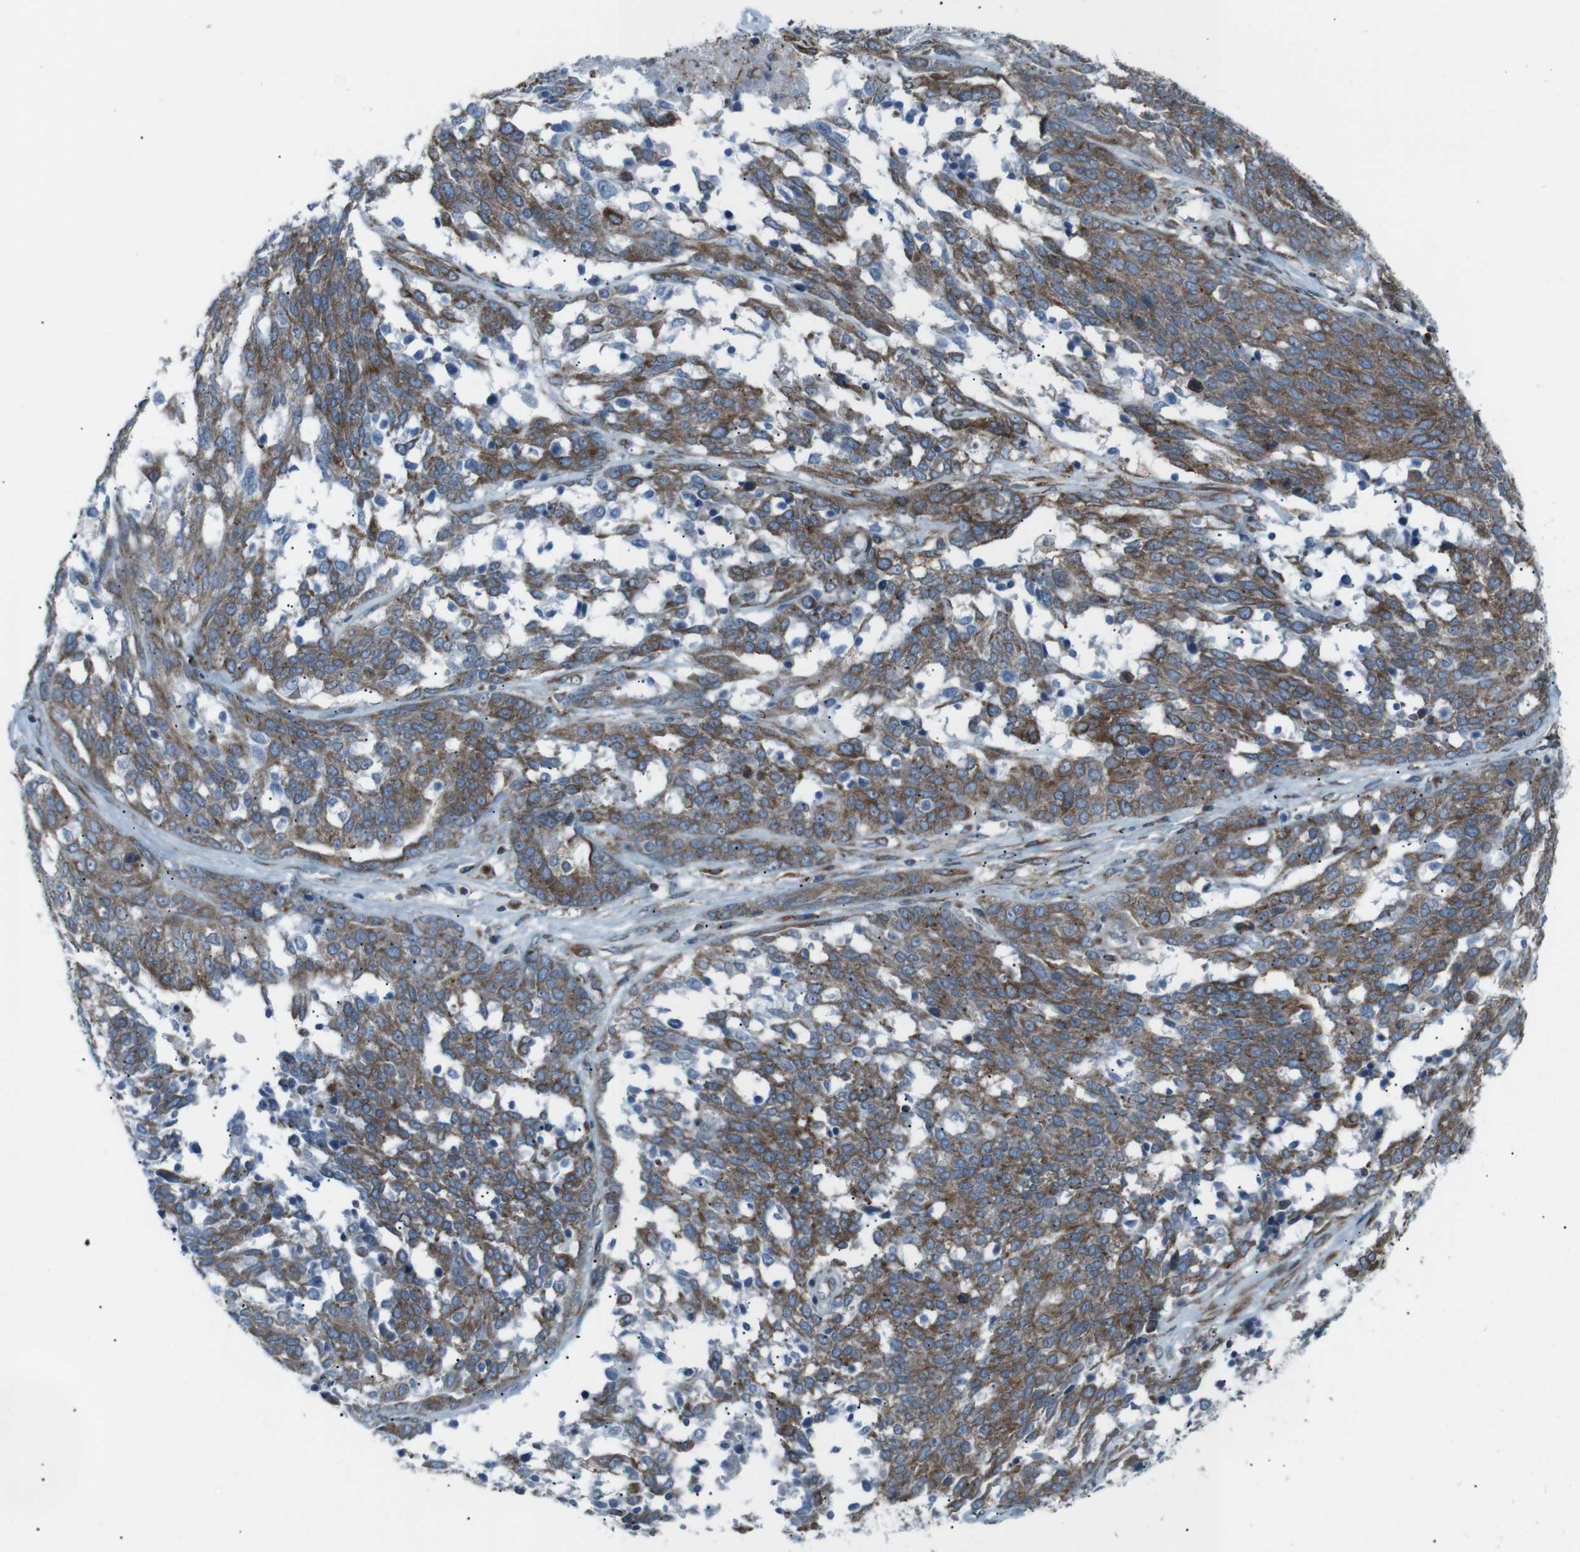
{"staining": {"intensity": "moderate", "quantity": ">75%", "location": "cytoplasmic/membranous"}, "tissue": "ovarian cancer", "cell_type": "Tumor cells", "image_type": "cancer", "snomed": [{"axis": "morphology", "description": "Cystadenocarcinoma, serous, NOS"}, {"axis": "topography", "description": "Ovary"}], "caption": "IHC micrograph of neoplastic tissue: ovarian cancer (serous cystadenocarcinoma) stained using immunohistochemistry exhibits medium levels of moderate protein expression localized specifically in the cytoplasmic/membranous of tumor cells, appearing as a cytoplasmic/membranous brown color.", "gene": "LNPK", "patient": {"sex": "female", "age": 44}}